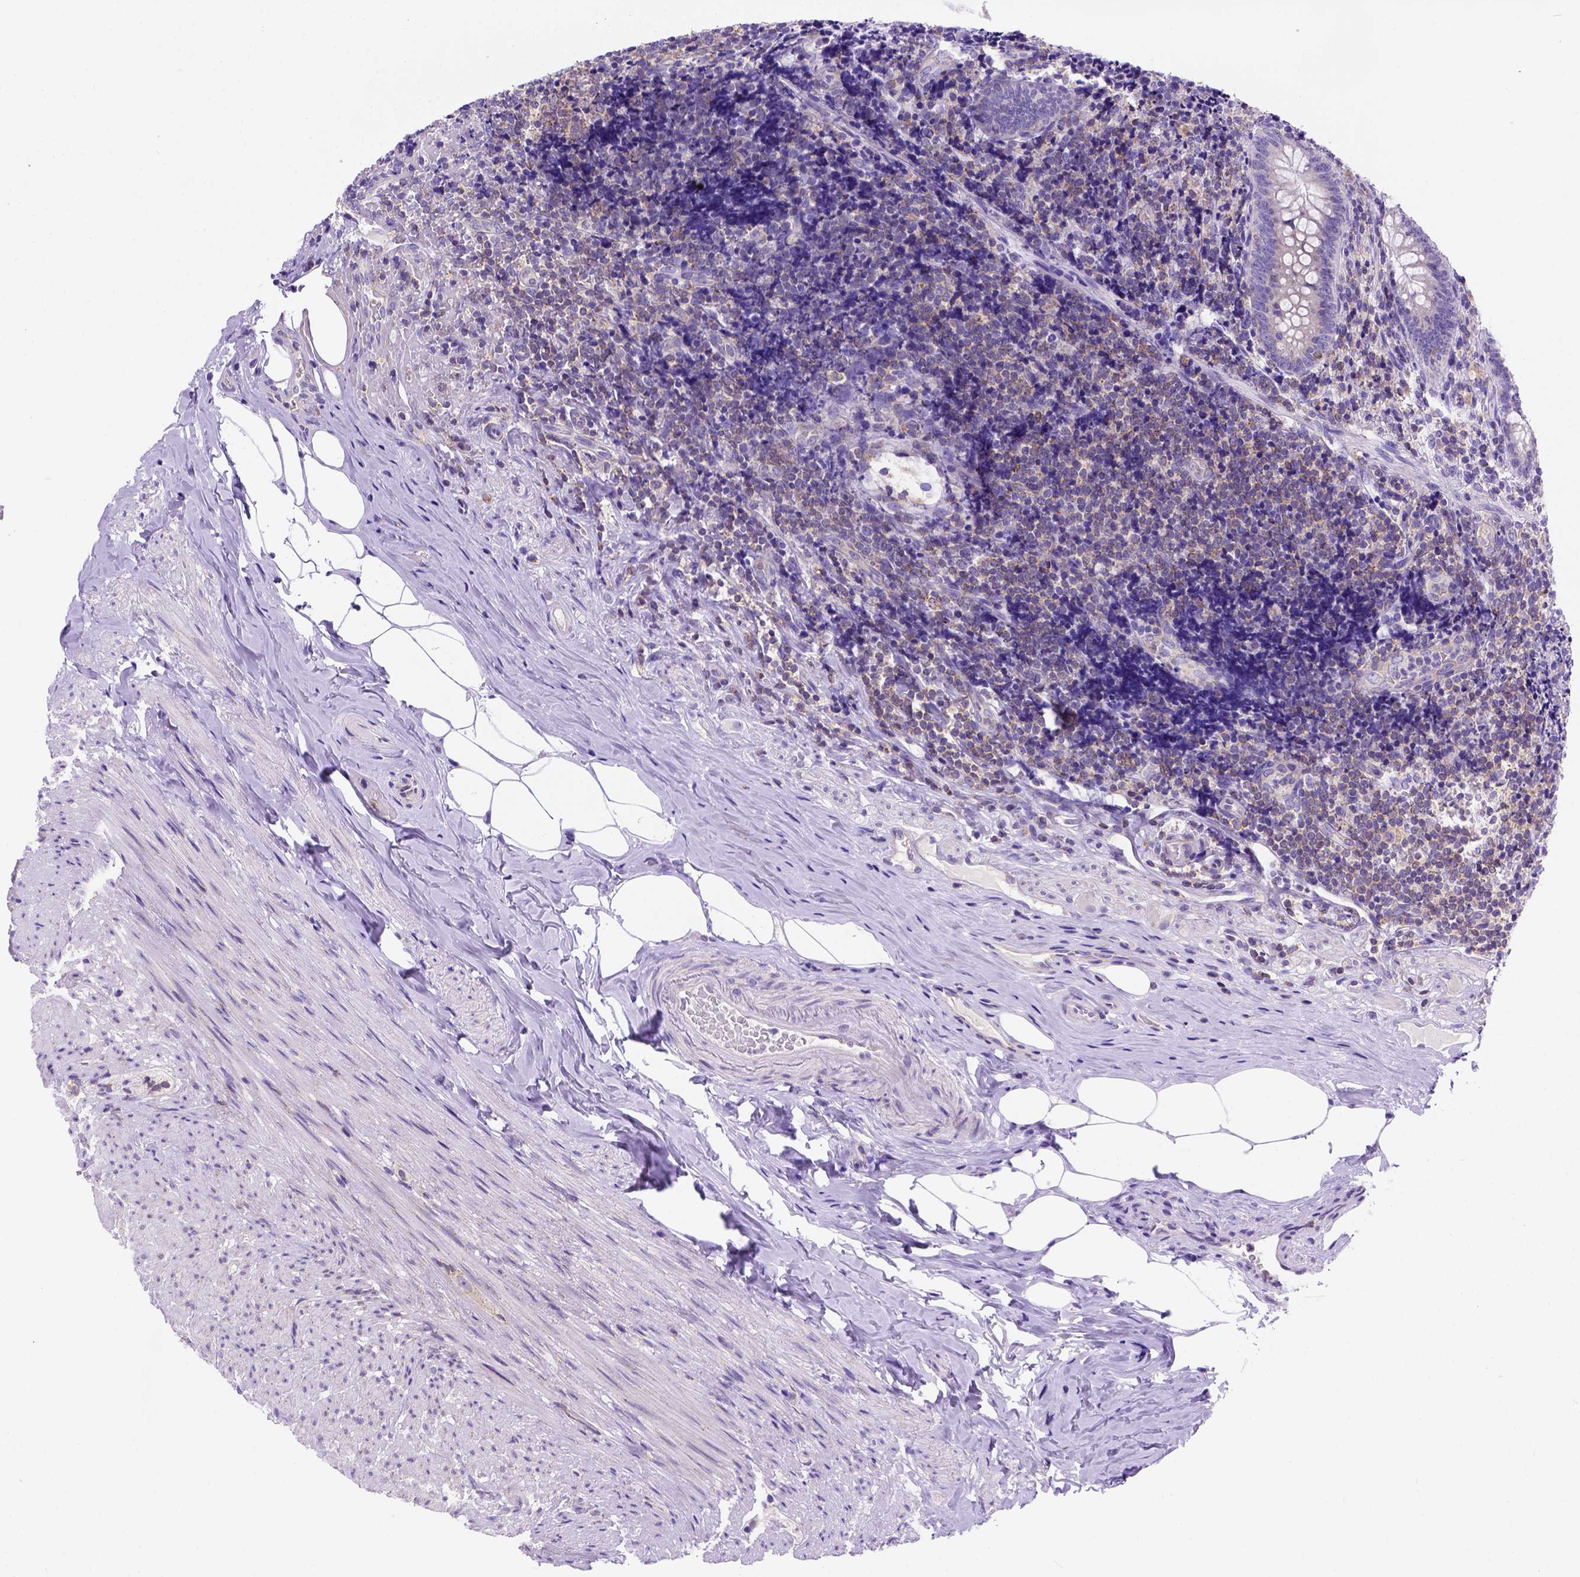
{"staining": {"intensity": "negative", "quantity": "none", "location": "none"}, "tissue": "appendix", "cell_type": "Glandular cells", "image_type": "normal", "snomed": [{"axis": "morphology", "description": "Normal tissue, NOS"}, {"axis": "topography", "description": "Appendix"}], "caption": "Immunohistochemistry (IHC) image of normal human appendix stained for a protein (brown), which displays no positivity in glandular cells.", "gene": "FOXI1", "patient": {"sex": "male", "age": 47}}